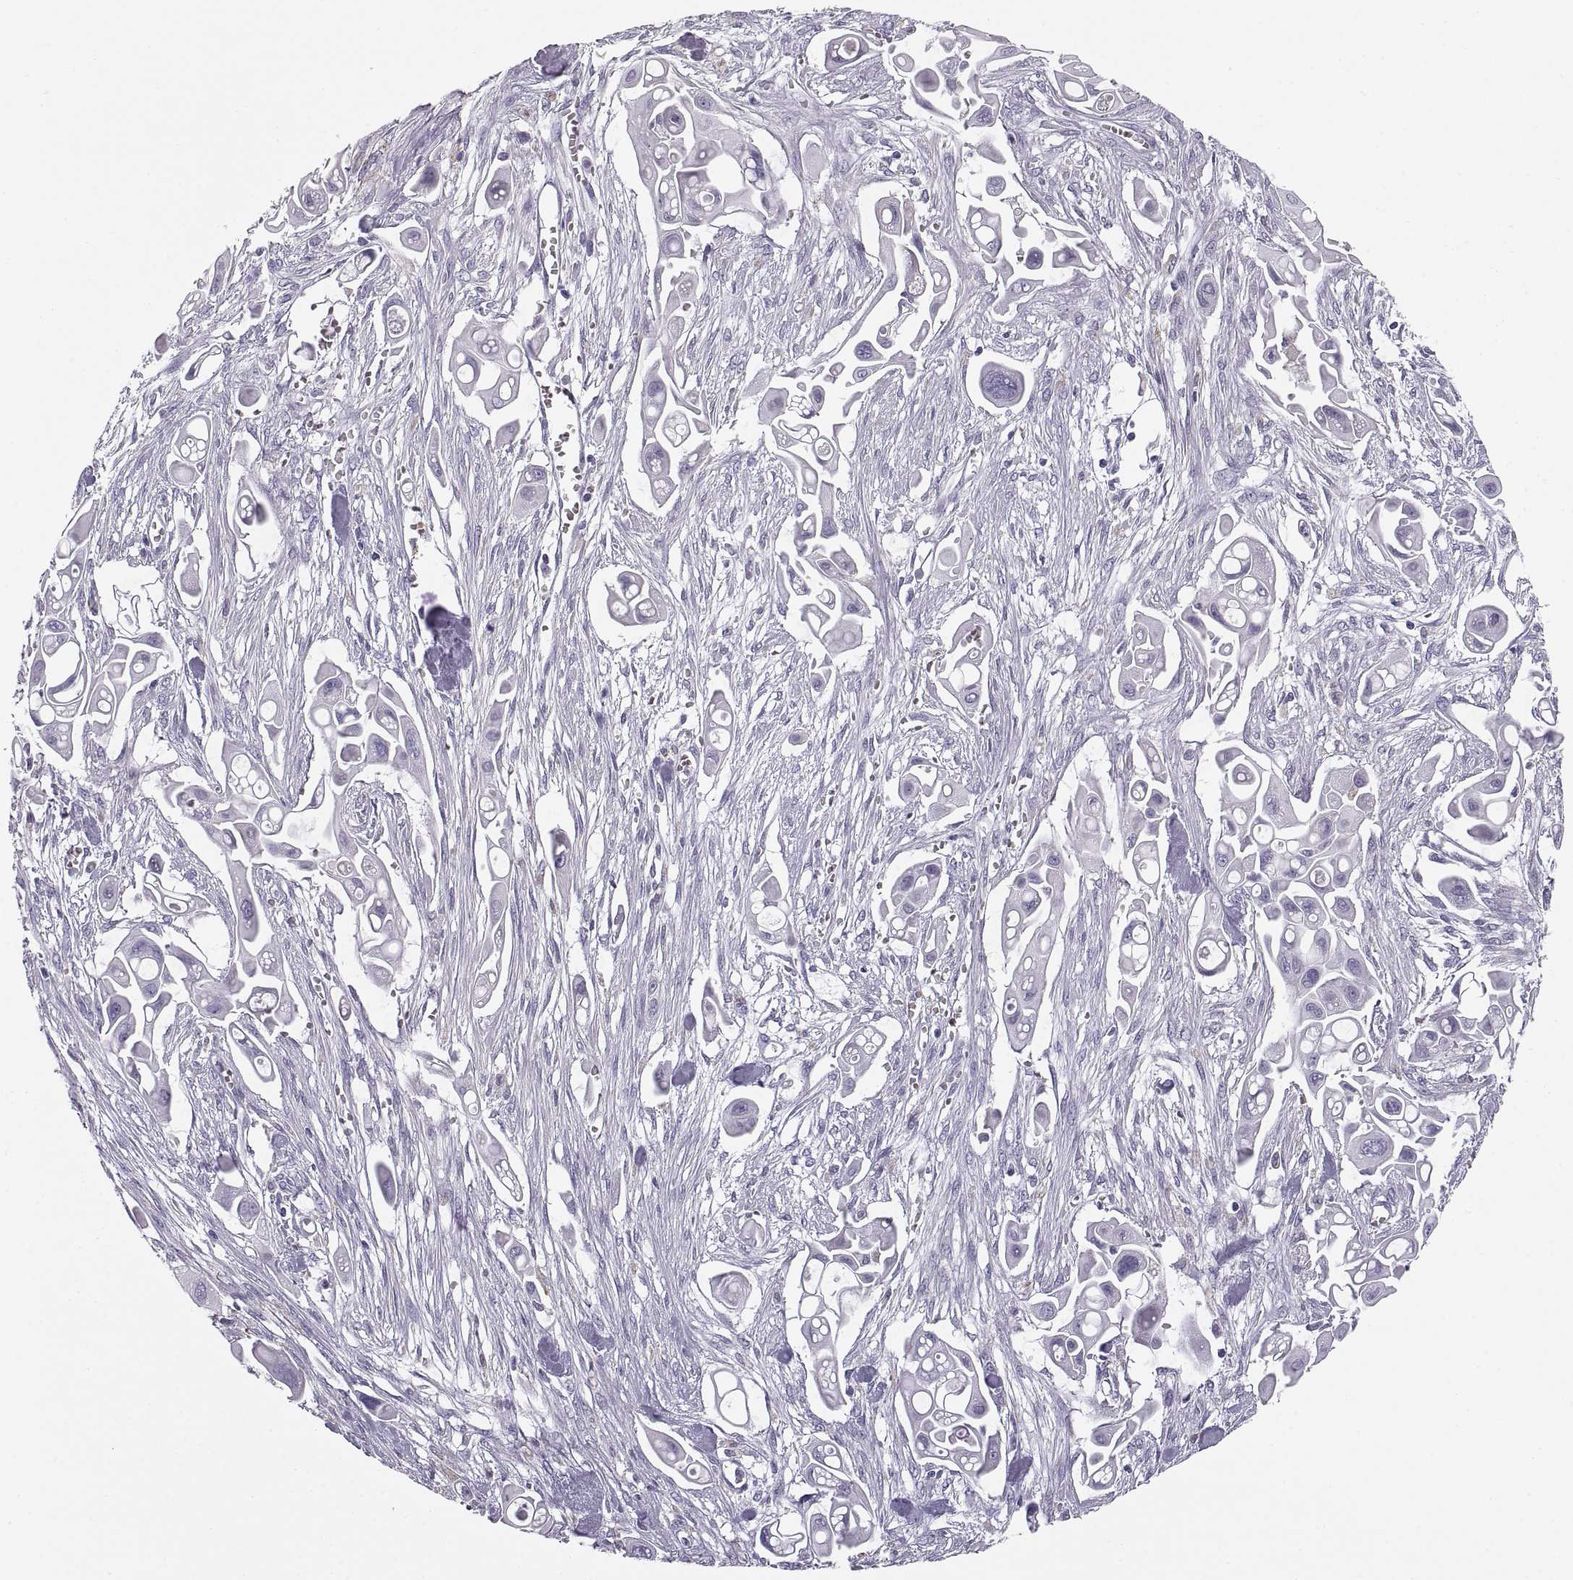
{"staining": {"intensity": "negative", "quantity": "none", "location": "none"}, "tissue": "pancreatic cancer", "cell_type": "Tumor cells", "image_type": "cancer", "snomed": [{"axis": "morphology", "description": "Adenocarcinoma, NOS"}, {"axis": "topography", "description": "Pancreas"}], "caption": "An IHC image of pancreatic cancer (adenocarcinoma) is shown. There is no staining in tumor cells of pancreatic cancer (adenocarcinoma).", "gene": "COL9A3", "patient": {"sex": "male", "age": 50}}